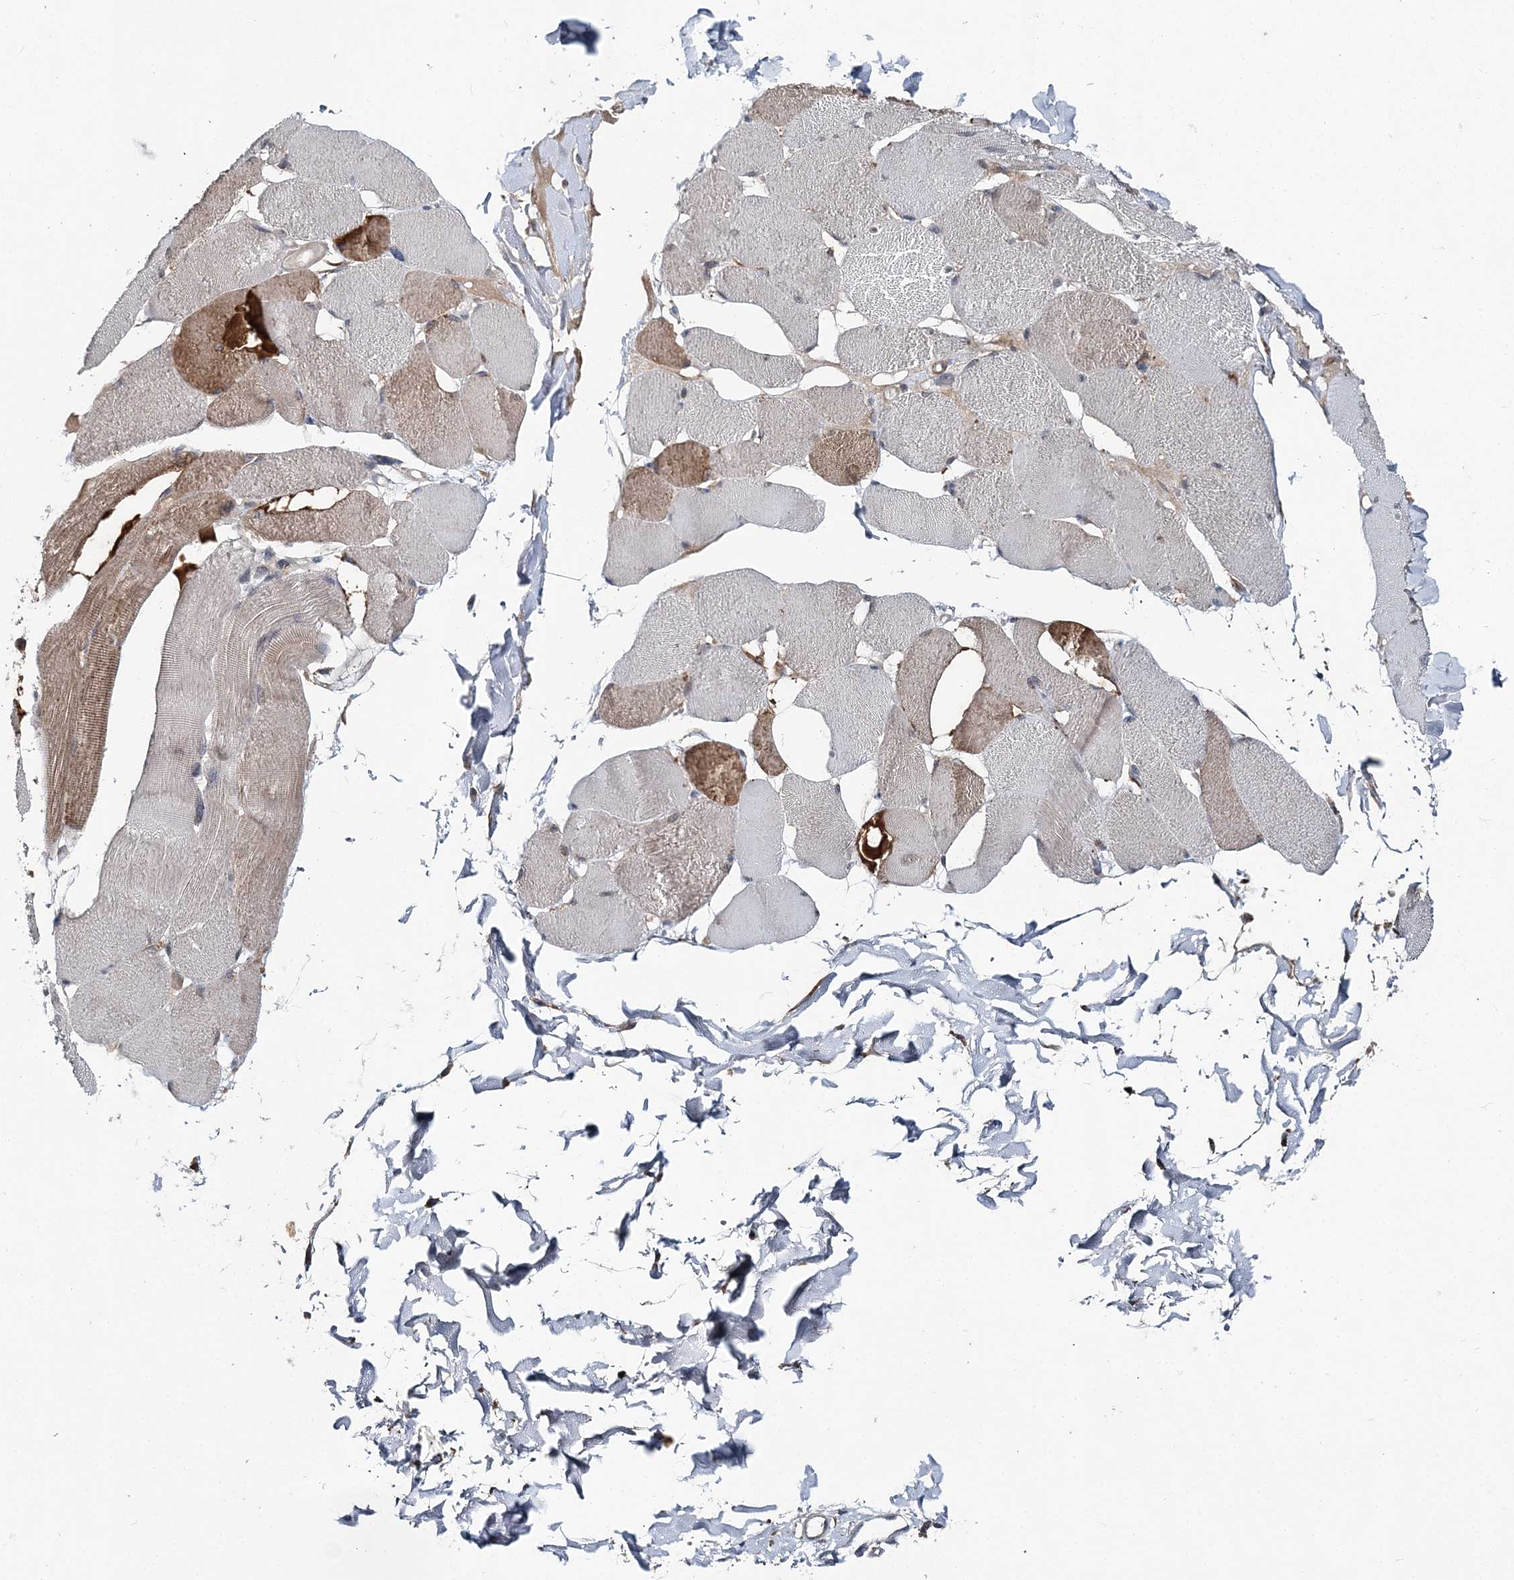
{"staining": {"intensity": "moderate", "quantity": "25%-75%", "location": "cytoplasmic/membranous"}, "tissue": "skeletal muscle", "cell_type": "Myocytes", "image_type": "normal", "snomed": [{"axis": "morphology", "description": "Normal tissue, NOS"}, {"axis": "topography", "description": "Skin"}, {"axis": "topography", "description": "Skeletal muscle"}], "caption": "Normal skeletal muscle was stained to show a protein in brown. There is medium levels of moderate cytoplasmic/membranous expression in about 25%-75% of myocytes. (brown staining indicates protein expression, while blue staining denotes nuclei).", "gene": "SPOPL", "patient": {"sex": "male", "age": 83}}